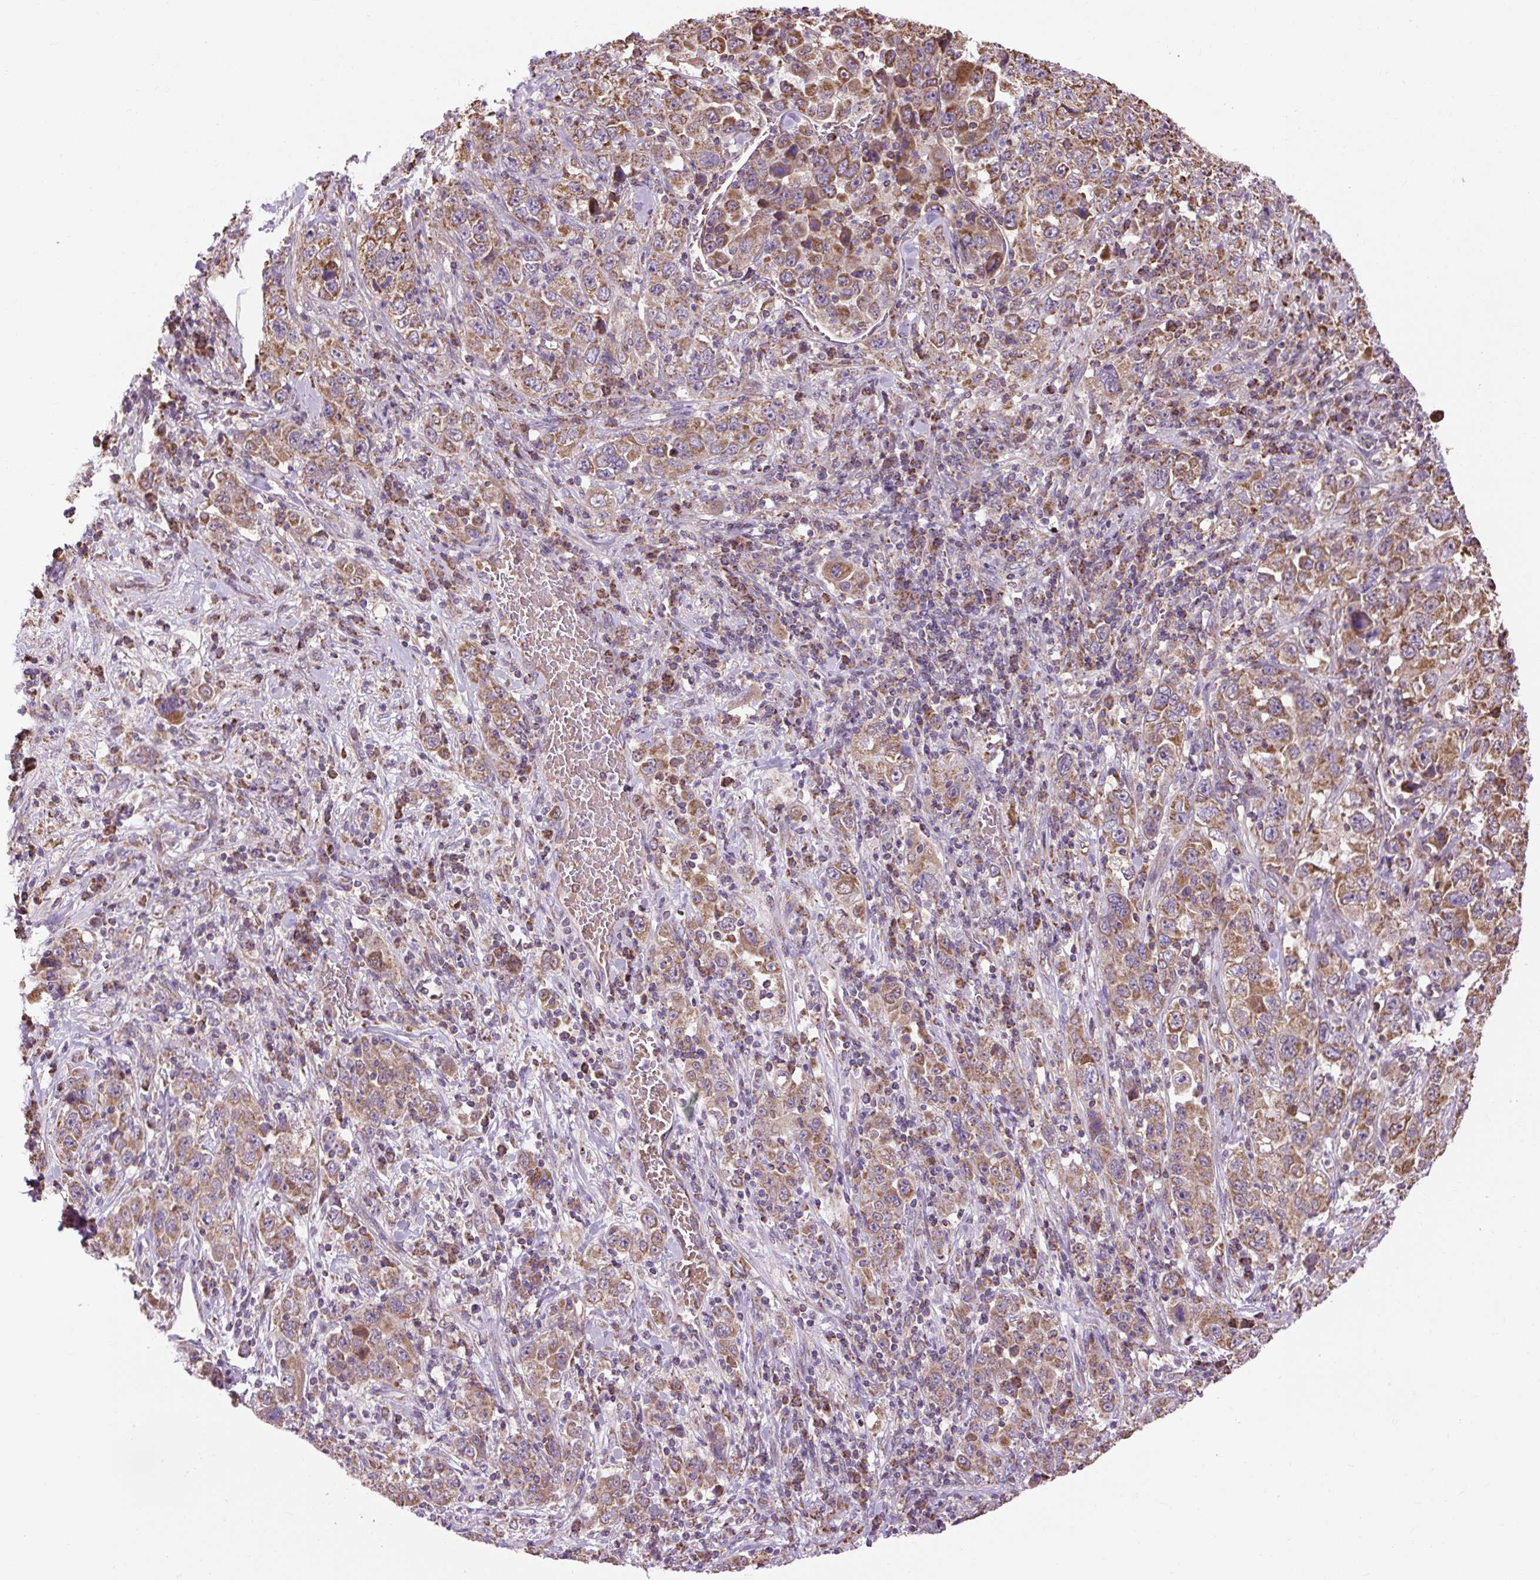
{"staining": {"intensity": "moderate", "quantity": ">75%", "location": "cytoplasmic/membranous"}, "tissue": "stomach cancer", "cell_type": "Tumor cells", "image_type": "cancer", "snomed": [{"axis": "morphology", "description": "Normal tissue, NOS"}, {"axis": "morphology", "description": "Adenocarcinoma, NOS"}, {"axis": "topography", "description": "Stomach, upper"}, {"axis": "topography", "description": "Stomach"}], "caption": "Immunohistochemistry (IHC) photomicrograph of human stomach adenocarcinoma stained for a protein (brown), which shows medium levels of moderate cytoplasmic/membranous staining in approximately >75% of tumor cells.", "gene": "PLCG1", "patient": {"sex": "male", "age": 59}}